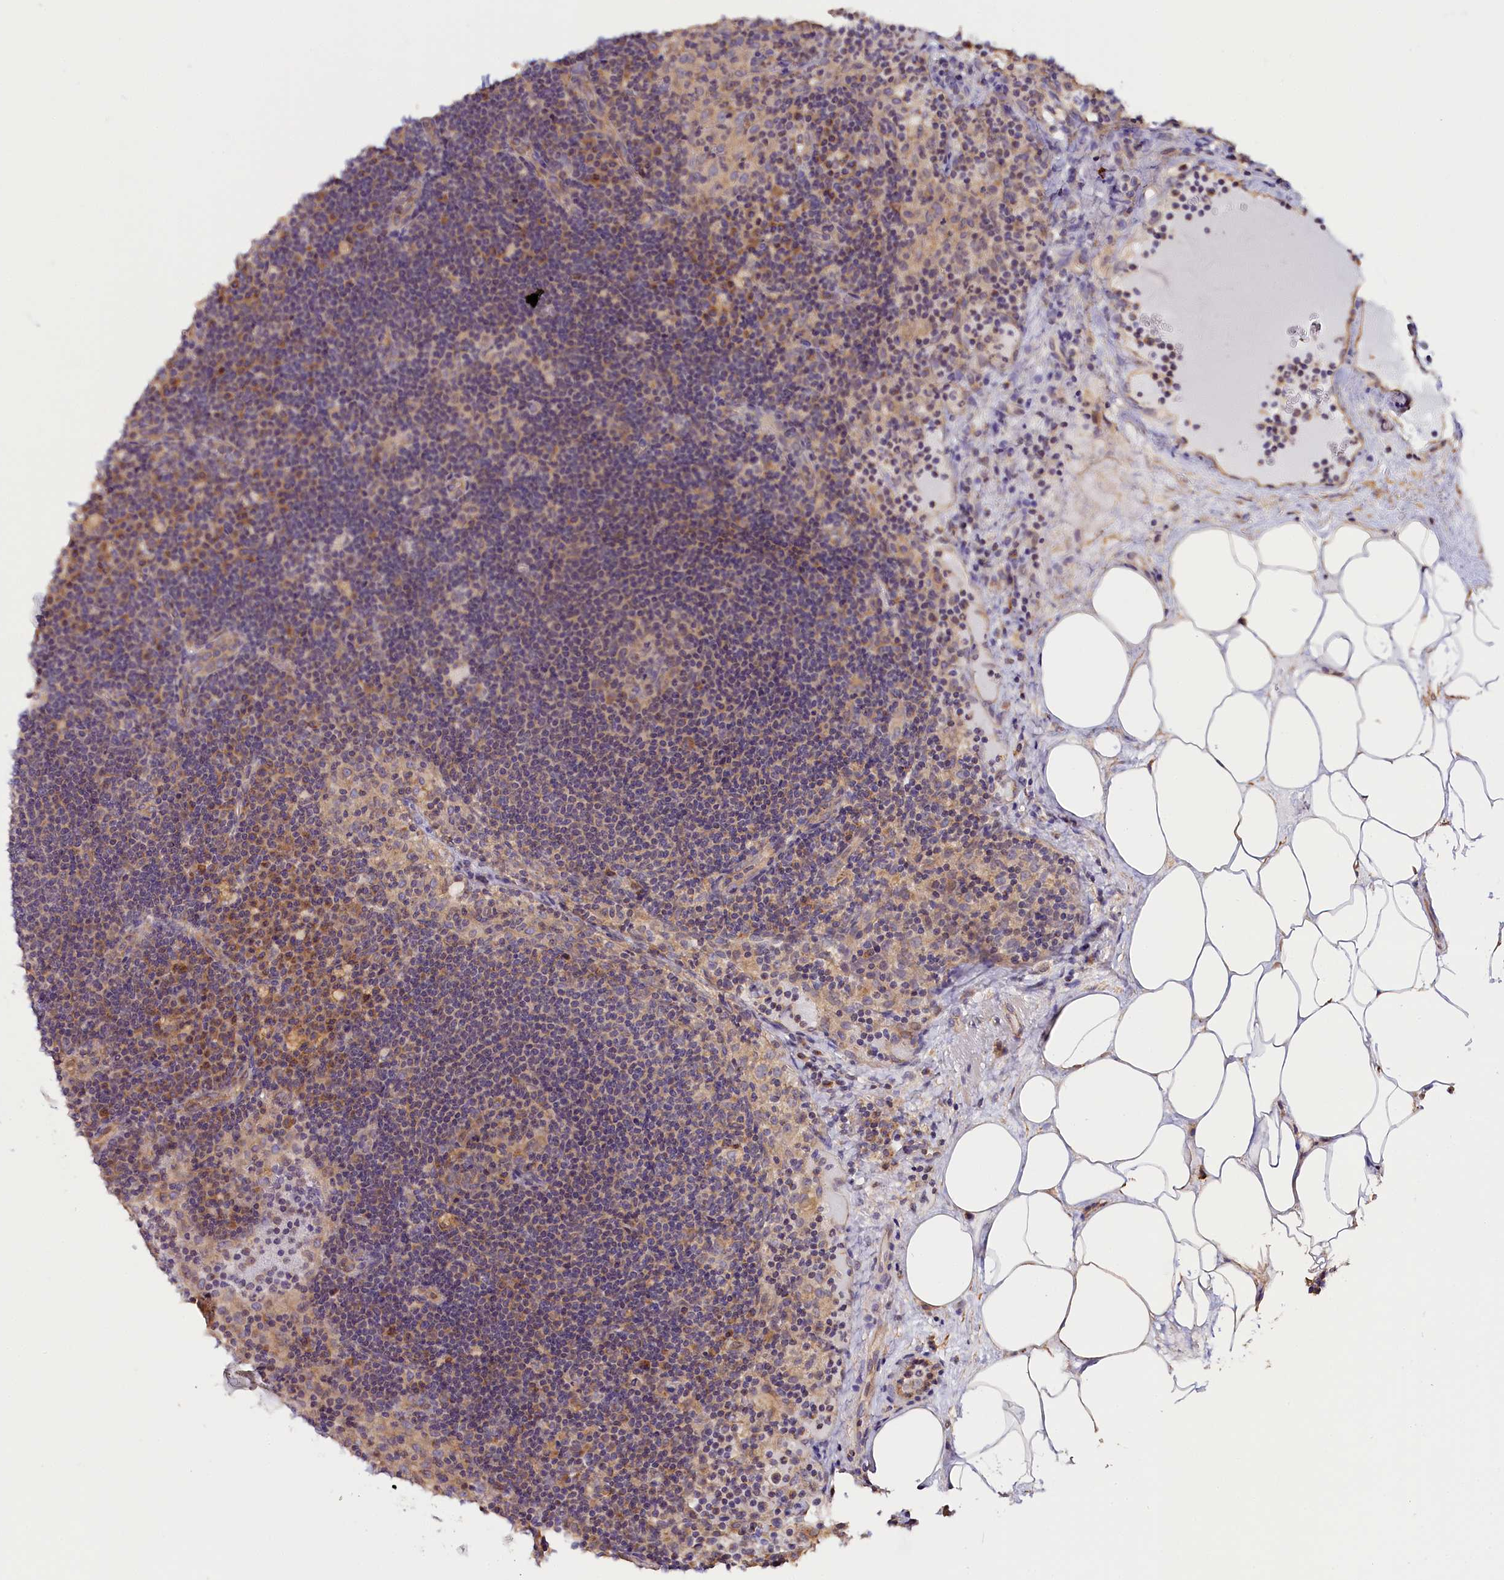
{"staining": {"intensity": "negative", "quantity": "none", "location": "none"}, "tissue": "lymph node", "cell_type": "Germinal center cells", "image_type": "normal", "snomed": [{"axis": "morphology", "description": "Normal tissue, NOS"}, {"axis": "topography", "description": "Lymph node"}], "caption": "High power microscopy micrograph of an immunohistochemistry (IHC) micrograph of benign lymph node, revealing no significant positivity in germinal center cells. (Brightfield microscopy of DAB (3,3'-diaminobenzidine) immunohistochemistry at high magnification).", "gene": "KATNB1", "patient": {"sex": "female", "age": 70}}